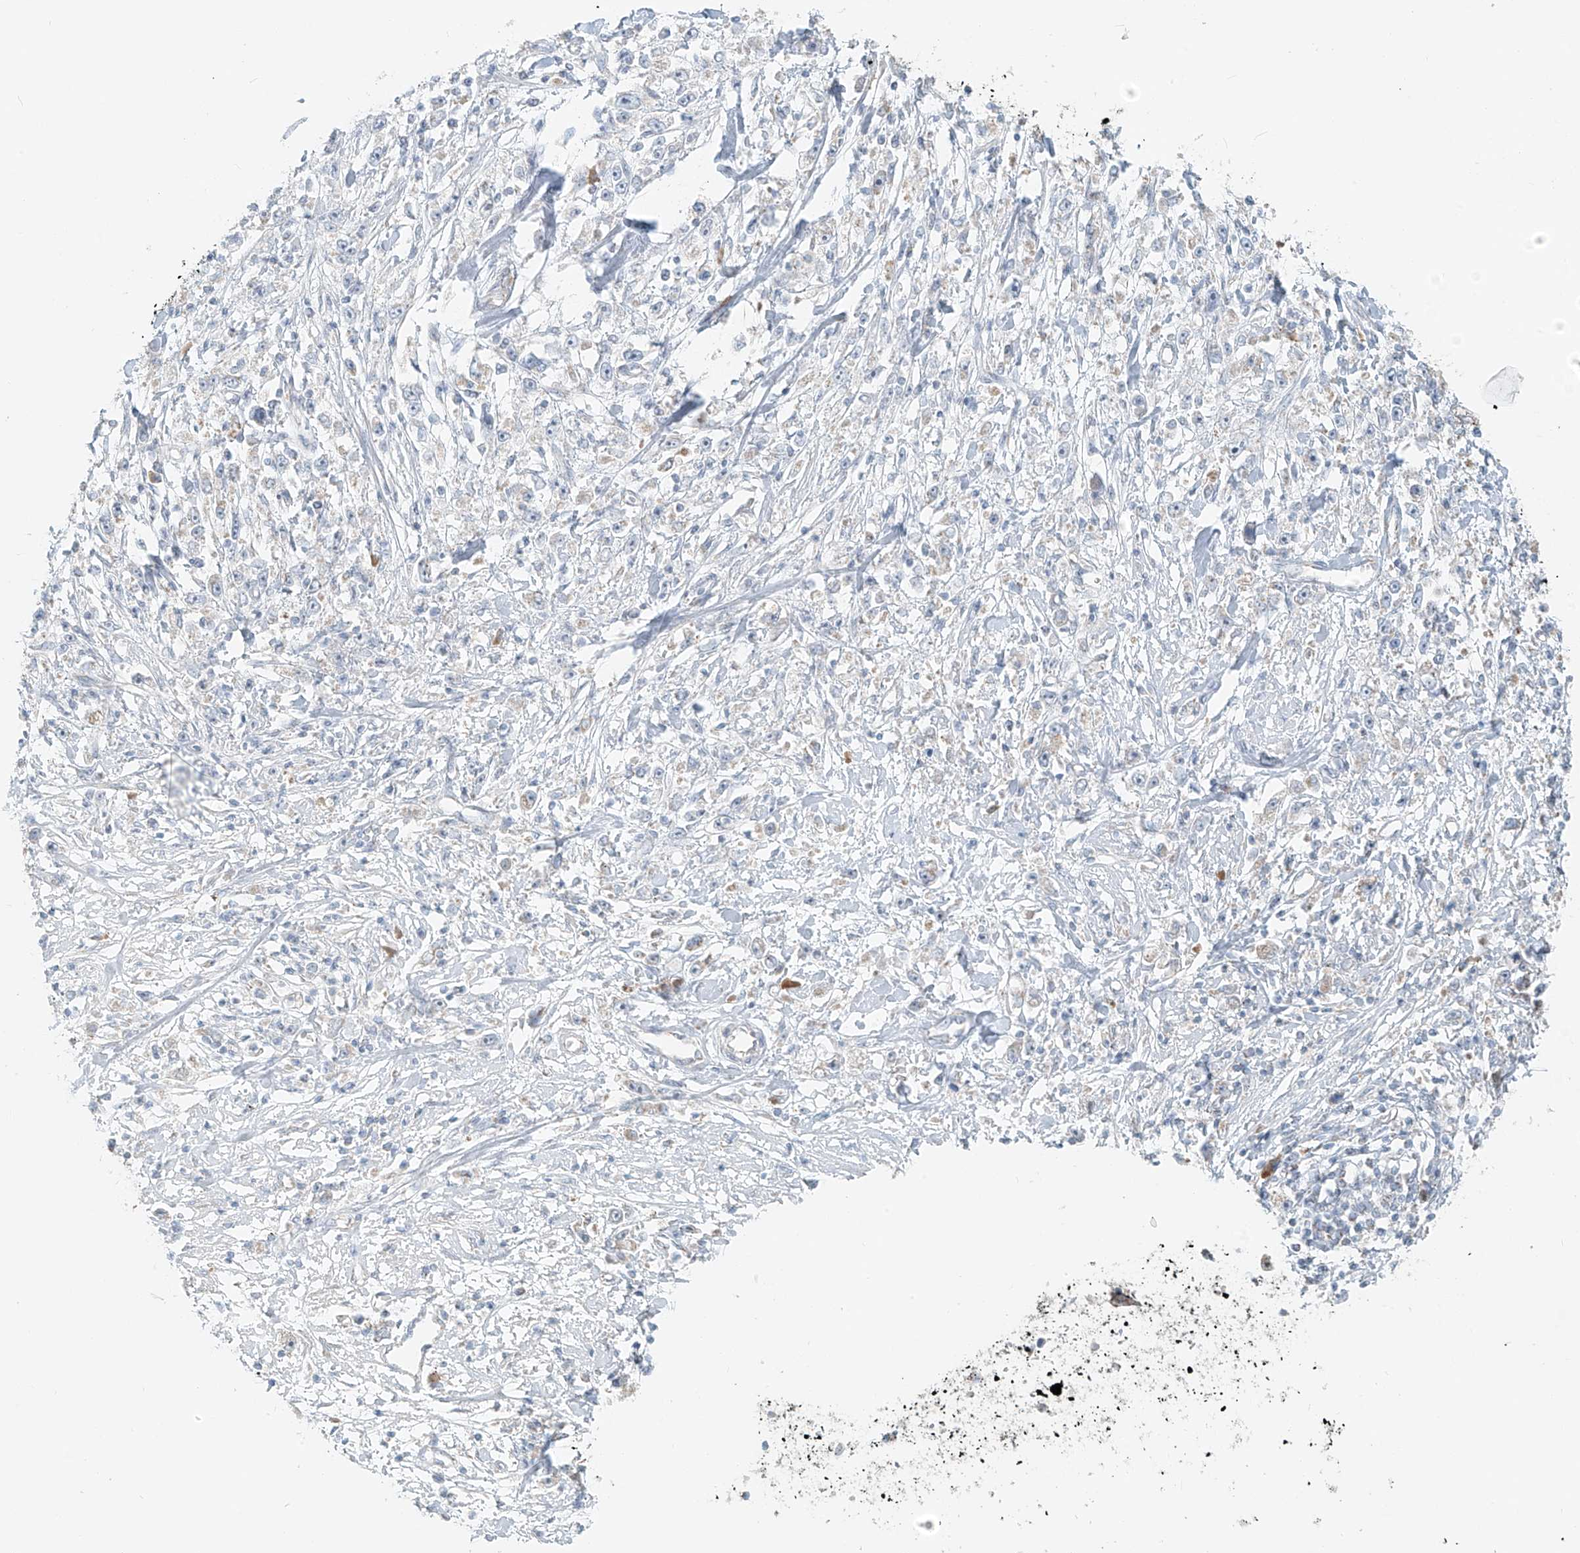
{"staining": {"intensity": "negative", "quantity": "none", "location": "none"}, "tissue": "stomach cancer", "cell_type": "Tumor cells", "image_type": "cancer", "snomed": [{"axis": "morphology", "description": "Adenocarcinoma, NOS"}, {"axis": "topography", "description": "Stomach"}], "caption": "IHC image of neoplastic tissue: stomach cancer (adenocarcinoma) stained with DAB (3,3'-diaminobenzidine) displays no significant protein staining in tumor cells.", "gene": "UST", "patient": {"sex": "female", "age": 59}}